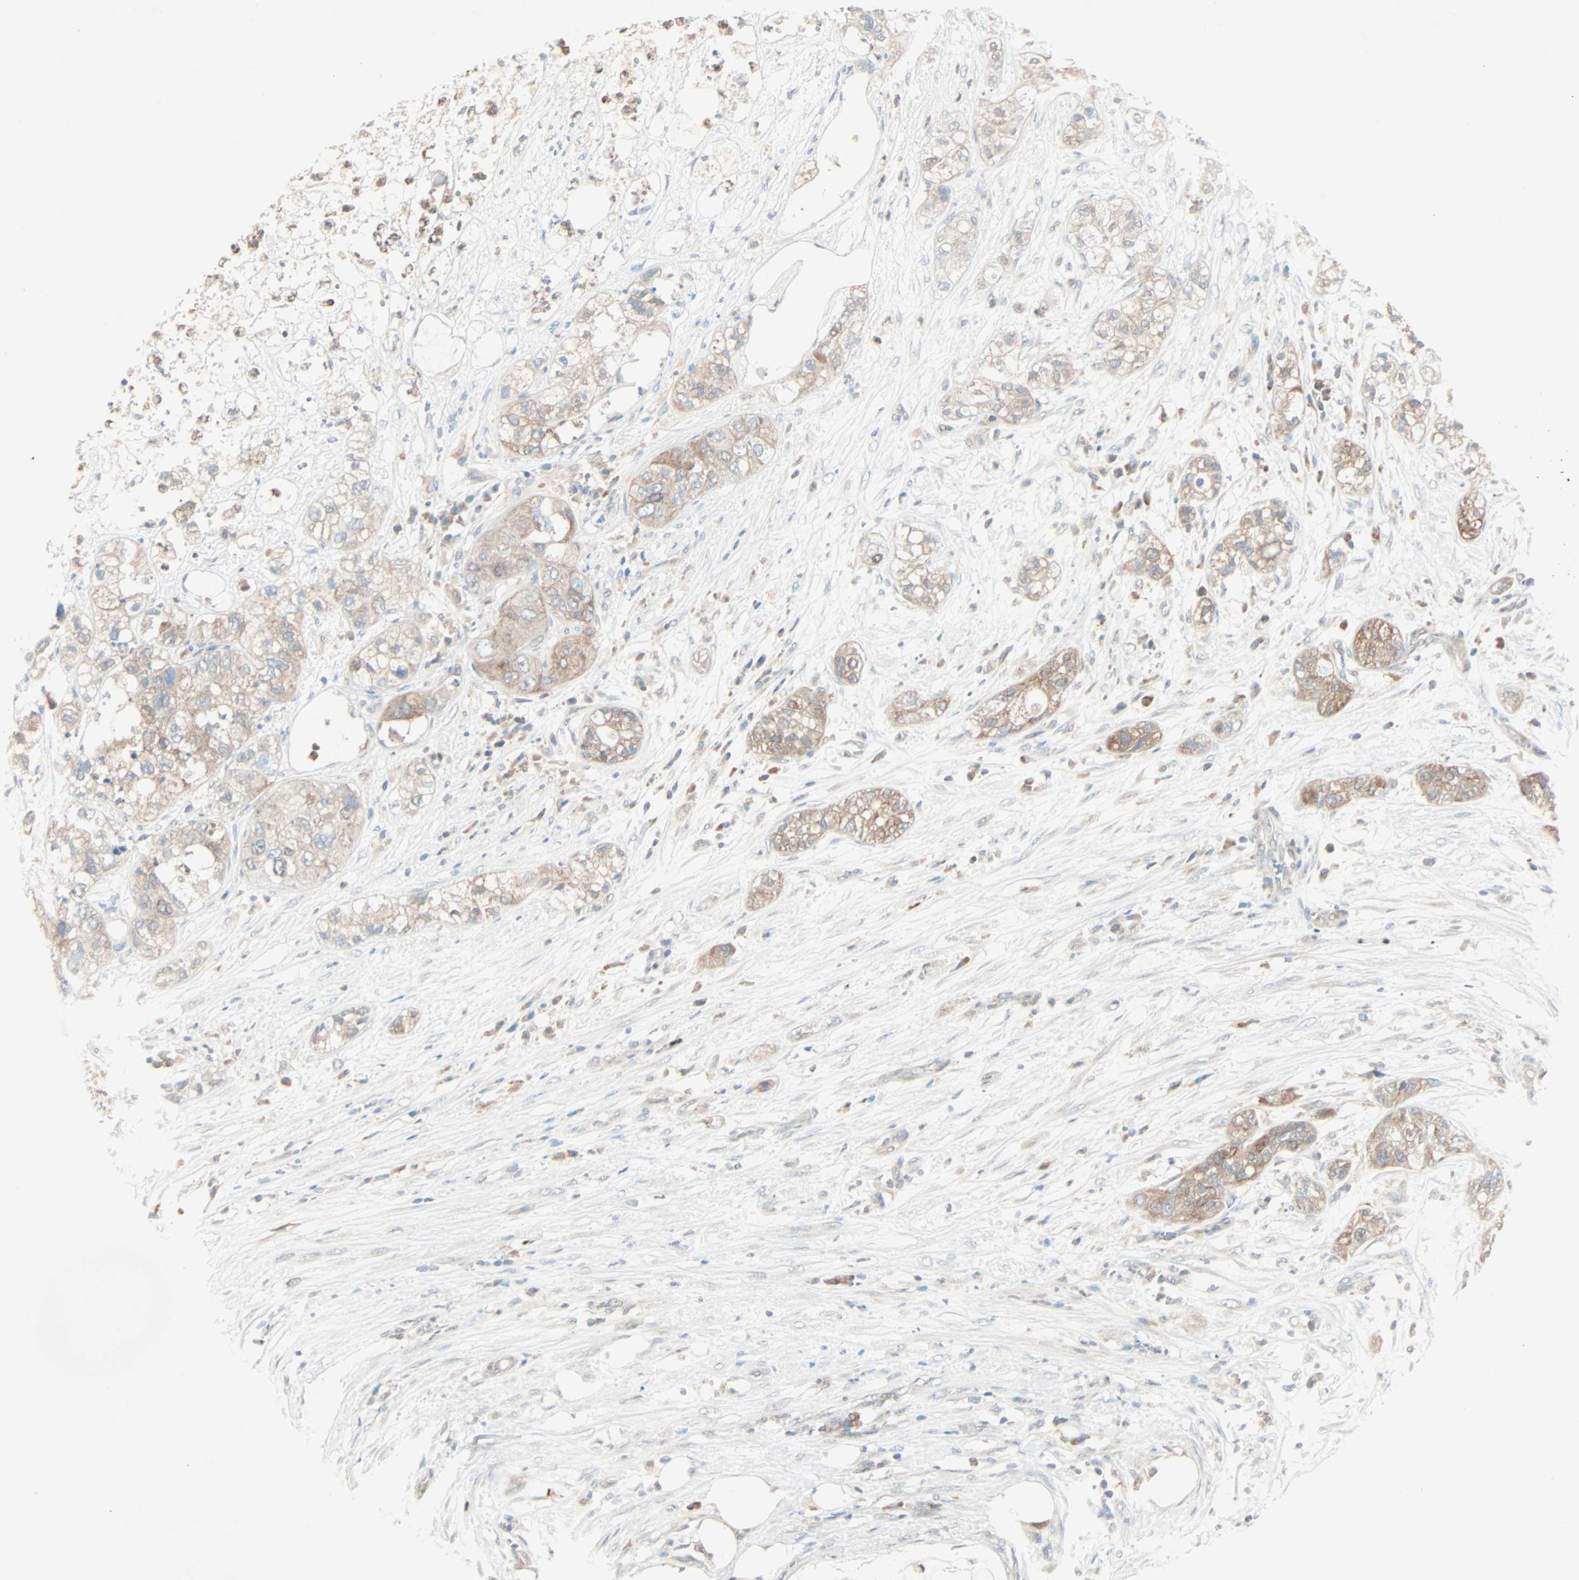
{"staining": {"intensity": "moderate", "quantity": ">75%", "location": "cytoplasmic/membranous"}, "tissue": "pancreatic cancer", "cell_type": "Tumor cells", "image_type": "cancer", "snomed": [{"axis": "morphology", "description": "Adenocarcinoma, NOS"}, {"axis": "topography", "description": "Pancreas"}], "caption": "Pancreatic cancer (adenocarcinoma) tissue shows moderate cytoplasmic/membranous positivity in about >75% of tumor cells, visualized by immunohistochemistry. Nuclei are stained in blue.", "gene": "SMIM8", "patient": {"sex": "female", "age": 75}}